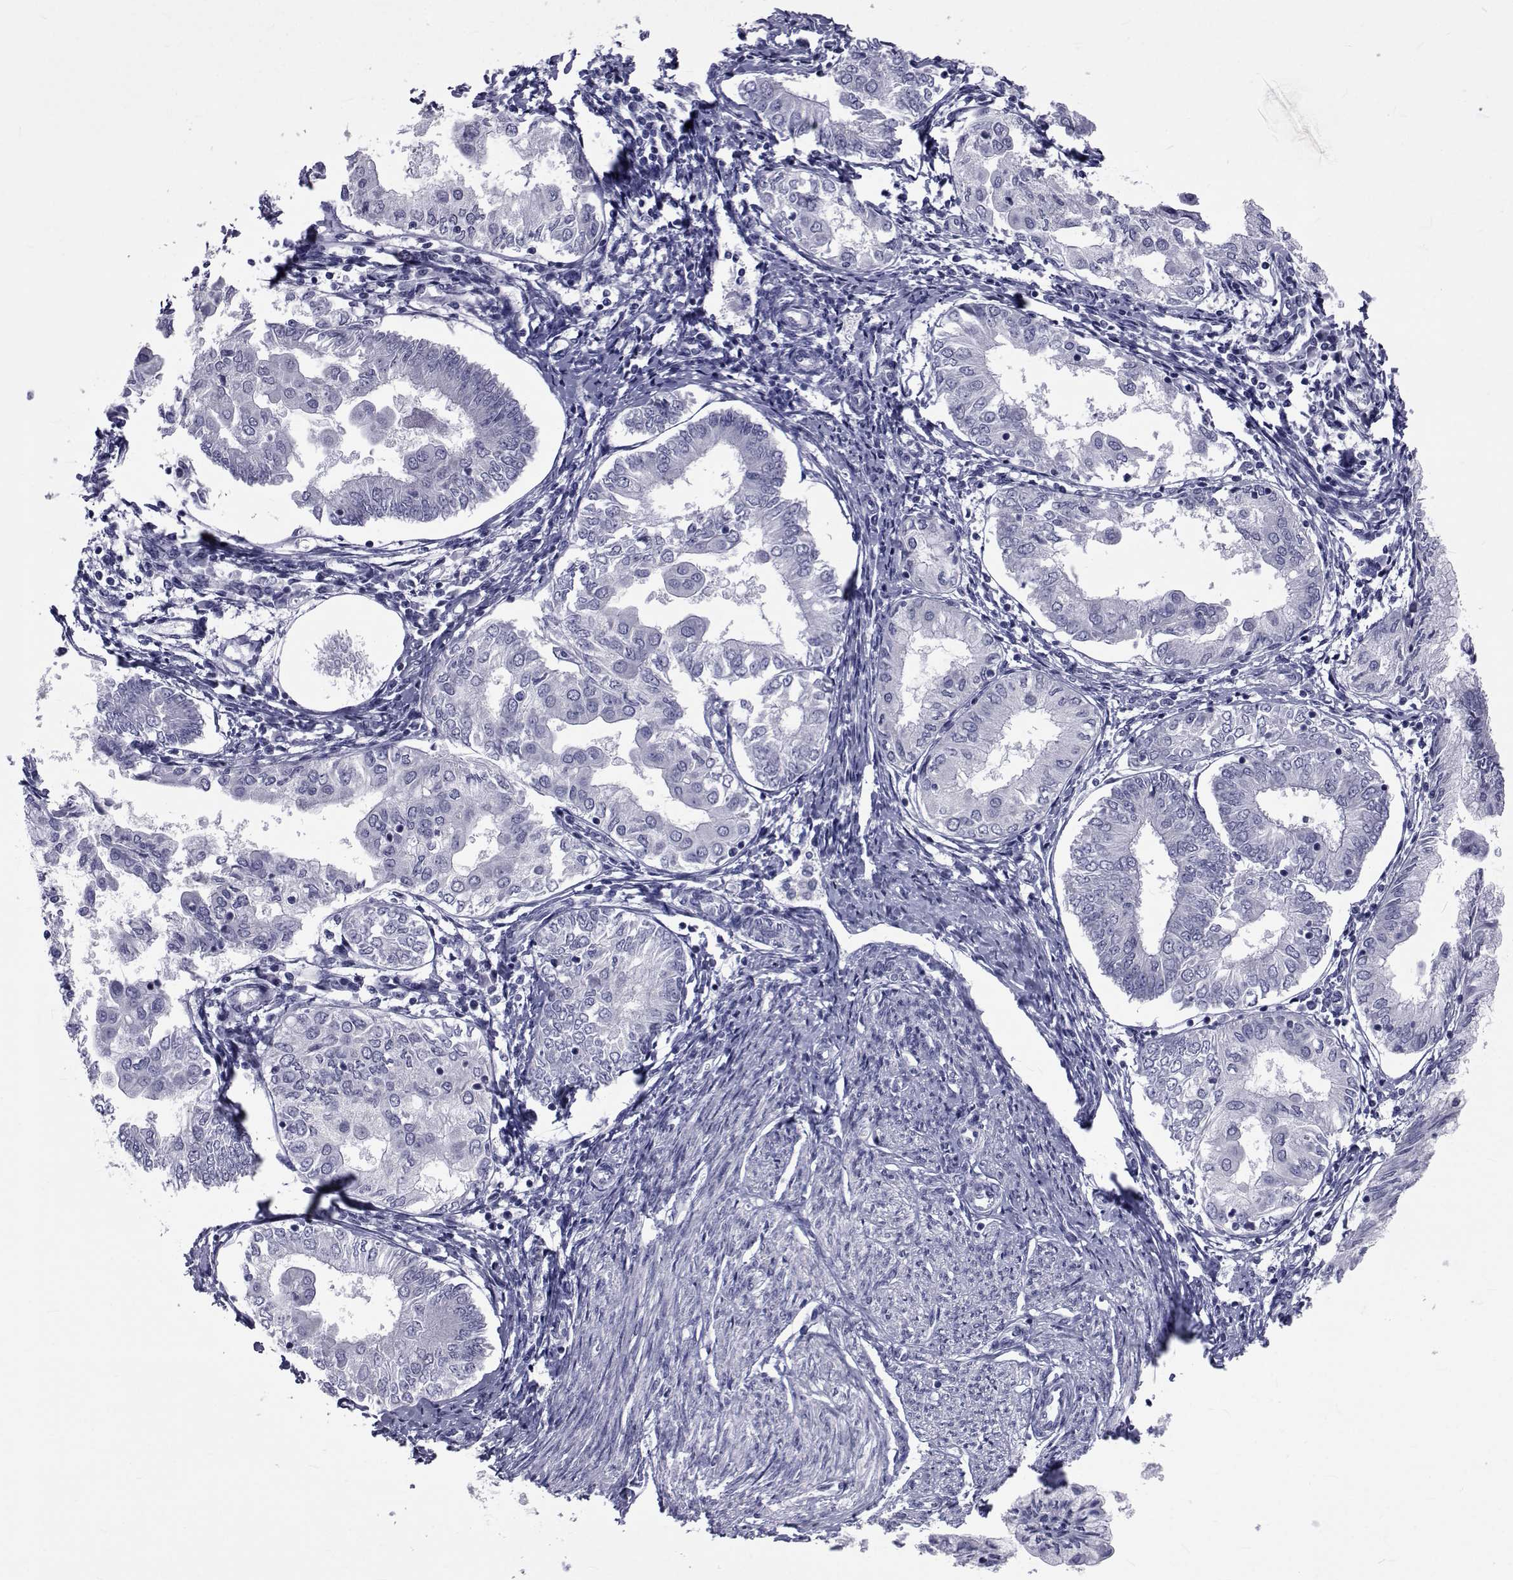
{"staining": {"intensity": "negative", "quantity": "none", "location": "none"}, "tissue": "endometrial cancer", "cell_type": "Tumor cells", "image_type": "cancer", "snomed": [{"axis": "morphology", "description": "Adenocarcinoma, NOS"}, {"axis": "topography", "description": "Endometrium"}], "caption": "This micrograph is of endometrial adenocarcinoma stained with IHC to label a protein in brown with the nuclei are counter-stained blue. There is no staining in tumor cells.", "gene": "GKAP1", "patient": {"sex": "female", "age": 68}}